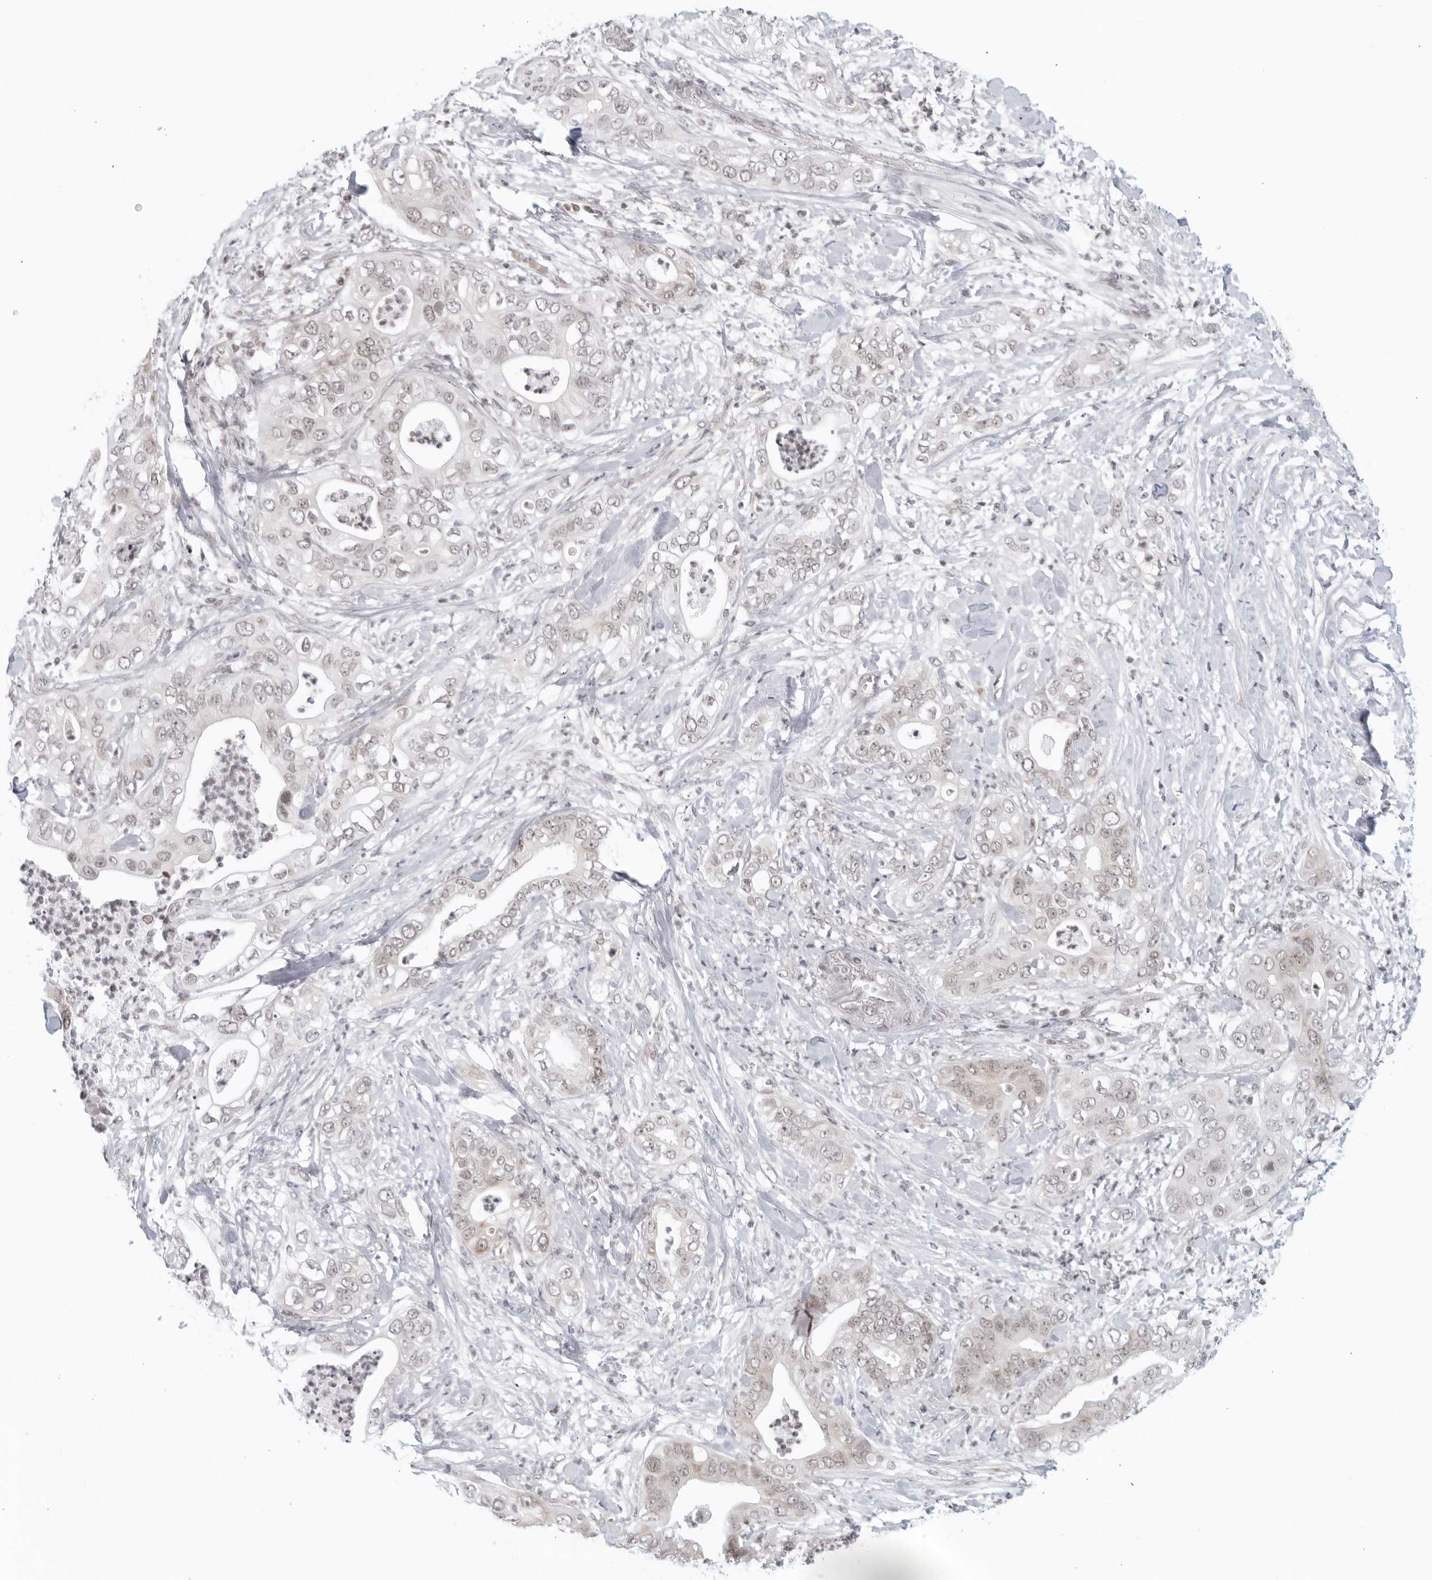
{"staining": {"intensity": "weak", "quantity": "<25%", "location": "cytoplasmic/membranous,nuclear"}, "tissue": "pancreatic cancer", "cell_type": "Tumor cells", "image_type": "cancer", "snomed": [{"axis": "morphology", "description": "Adenocarcinoma, NOS"}, {"axis": "topography", "description": "Pancreas"}], "caption": "Immunohistochemistry (IHC) photomicrograph of pancreatic cancer stained for a protein (brown), which demonstrates no expression in tumor cells. (Immunohistochemistry (IHC), brightfield microscopy, high magnification).", "gene": "RAB11FIP3", "patient": {"sex": "female", "age": 78}}